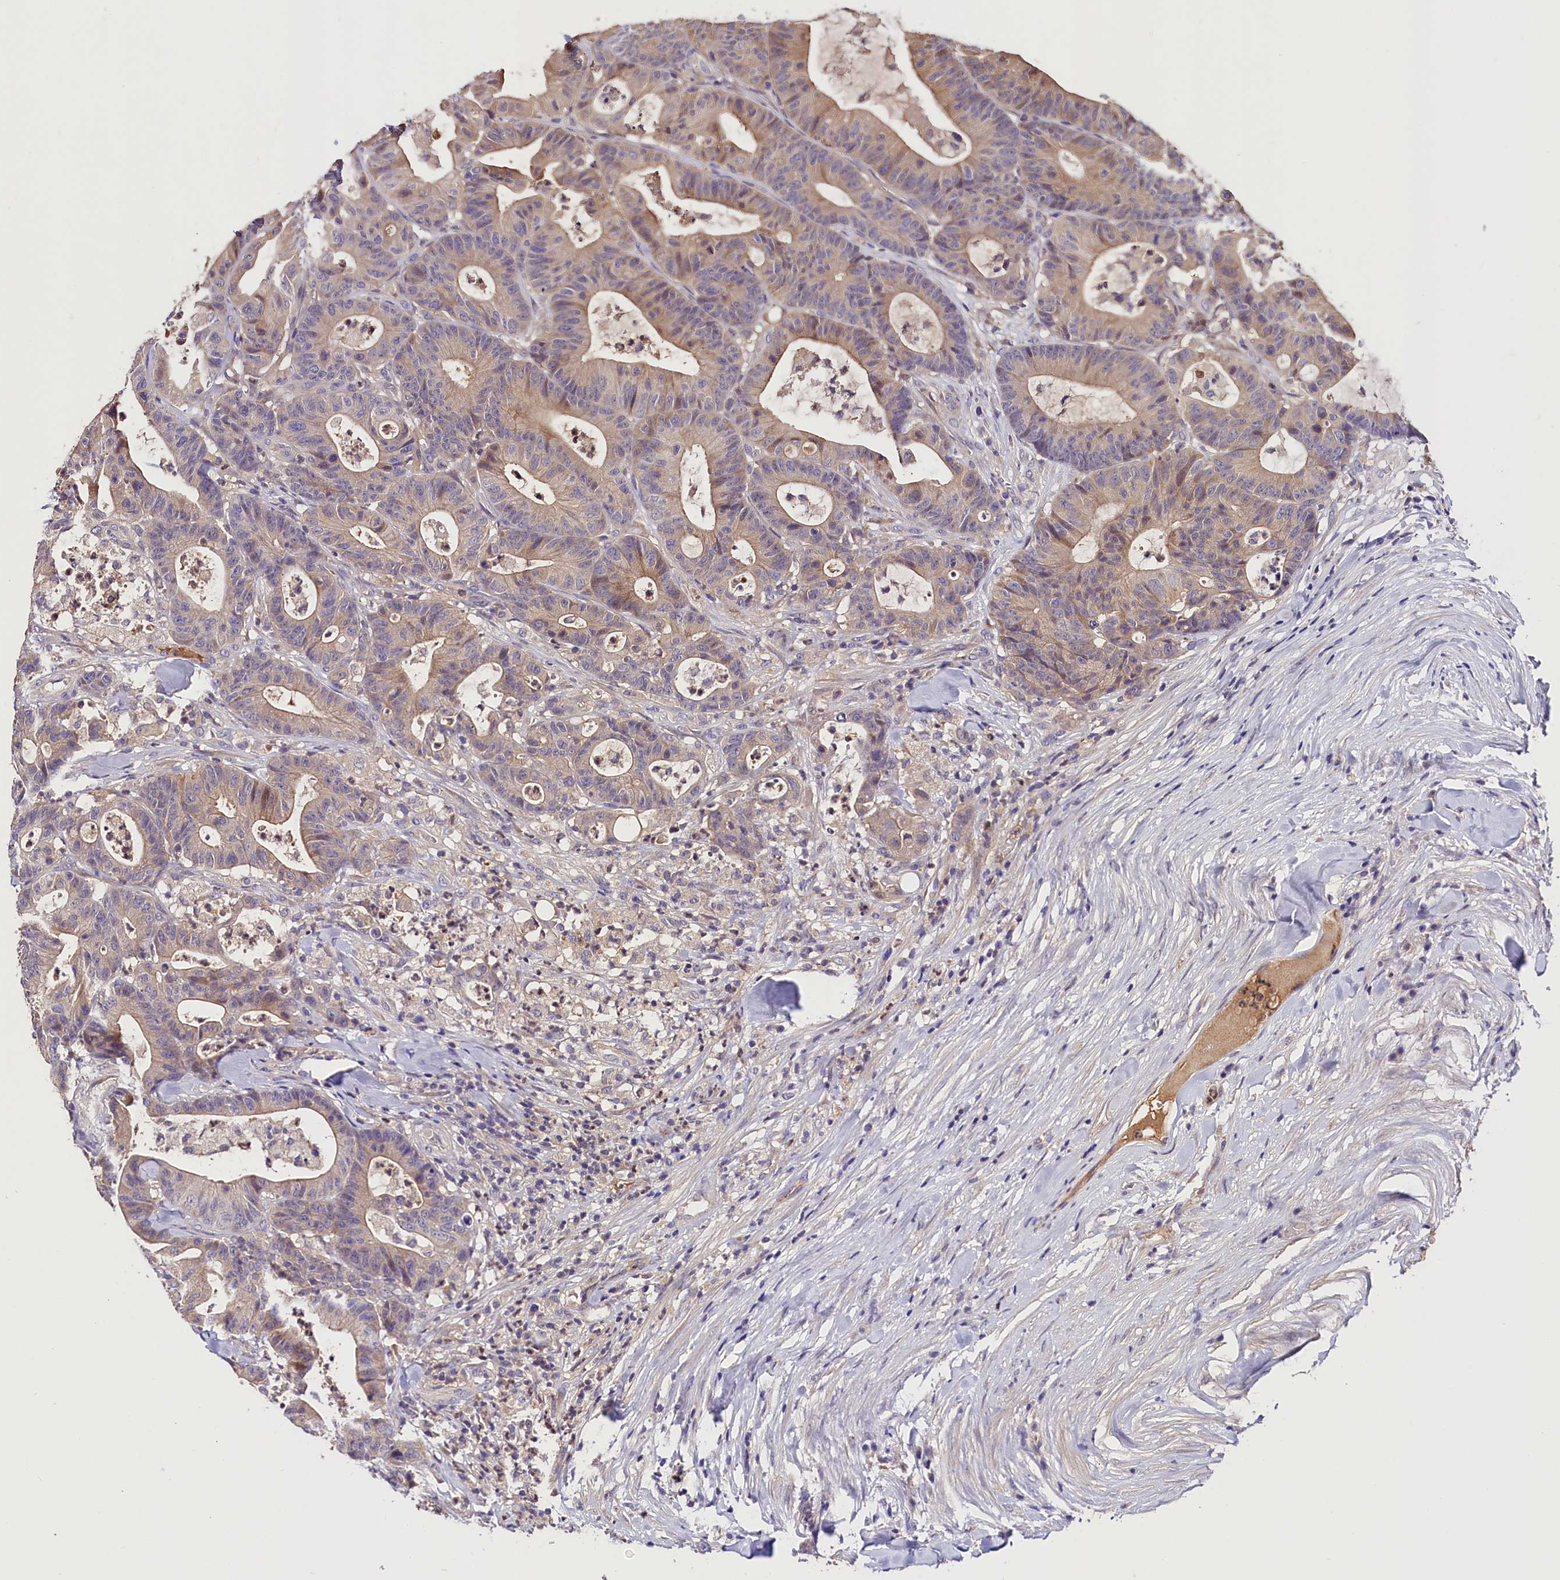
{"staining": {"intensity": "weak", "quantity": "25%-75%", "location": "cytoplasmic/membranous"}, "tissue": "colorectal cancer", "cell_type": "Tumor cells", "image_type": "cancer", "snomed": [{"axis": "morphology", "description": "Adenocarcinoma, NOS"}, {"axis": "topography", "description": "Colon"}], "caption": "Protein expression analysis of human colorectal cancer (adenocarcinoma) reveals weak cytoplasmic/membranous expression in approximately 25%-75% of tumor cells. Immunohistochemistry (ihc) stains the protein in brown and the nuclei are stained blue.", "gene": "ARMC6", "patient": {"sex": "female", "age": 84}}